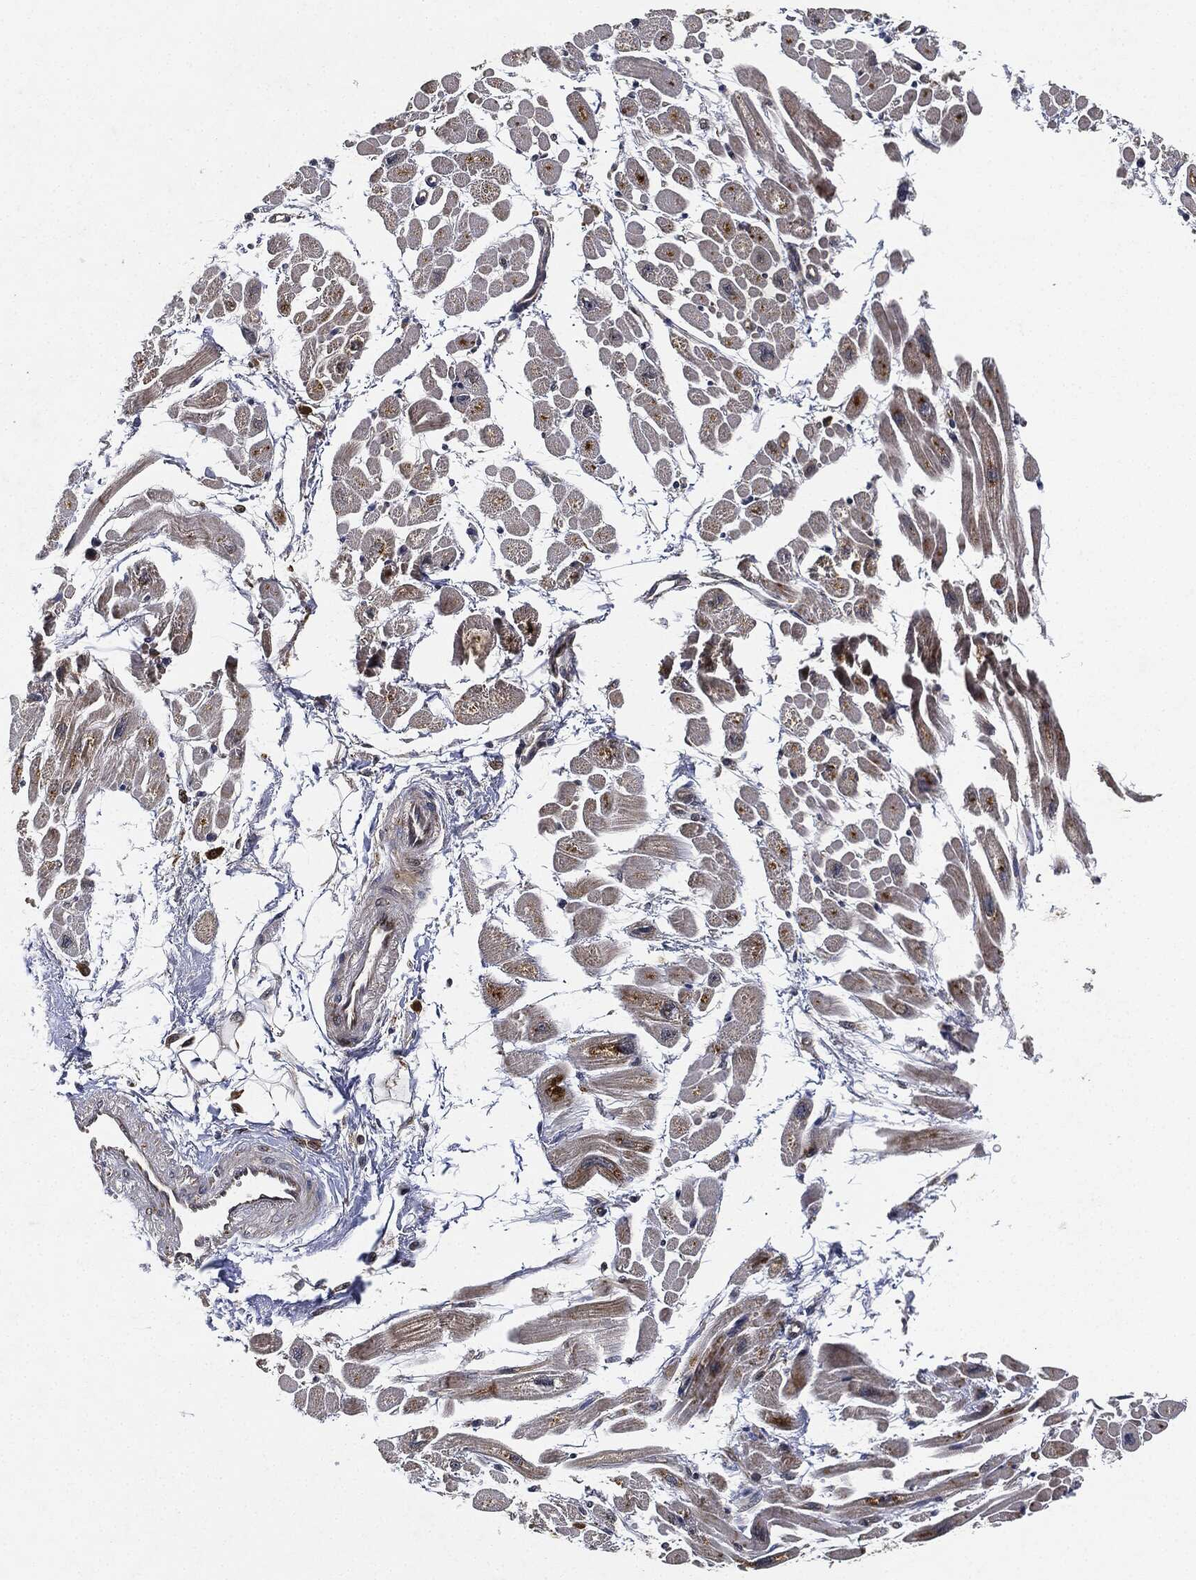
{"staining": {"intensity": "moderate", "quantity": "<25%", "location": "cytoplasmic/membranous"}, "tissue": "heart muscle", "cell_type": "Cardiomyocytes", "image_type": "normal", "snomed": [{"axis": "morphology", "description": "Normal tissue, NOS"}, {"axis": "topography", "description": "Heart"}], "caption": "Brown immunohistochemical staining in normal heart muscle exhibits moderate cytoplasmic/membranous staining in approximately <25% of cardiomyocytes. (DAB (3,3'-diaminobenzidine) IHC, brown staining for protein, blue staining for nuclei).", "gene": "MLST8", "patient": {"sex": "male", "age": 66}}